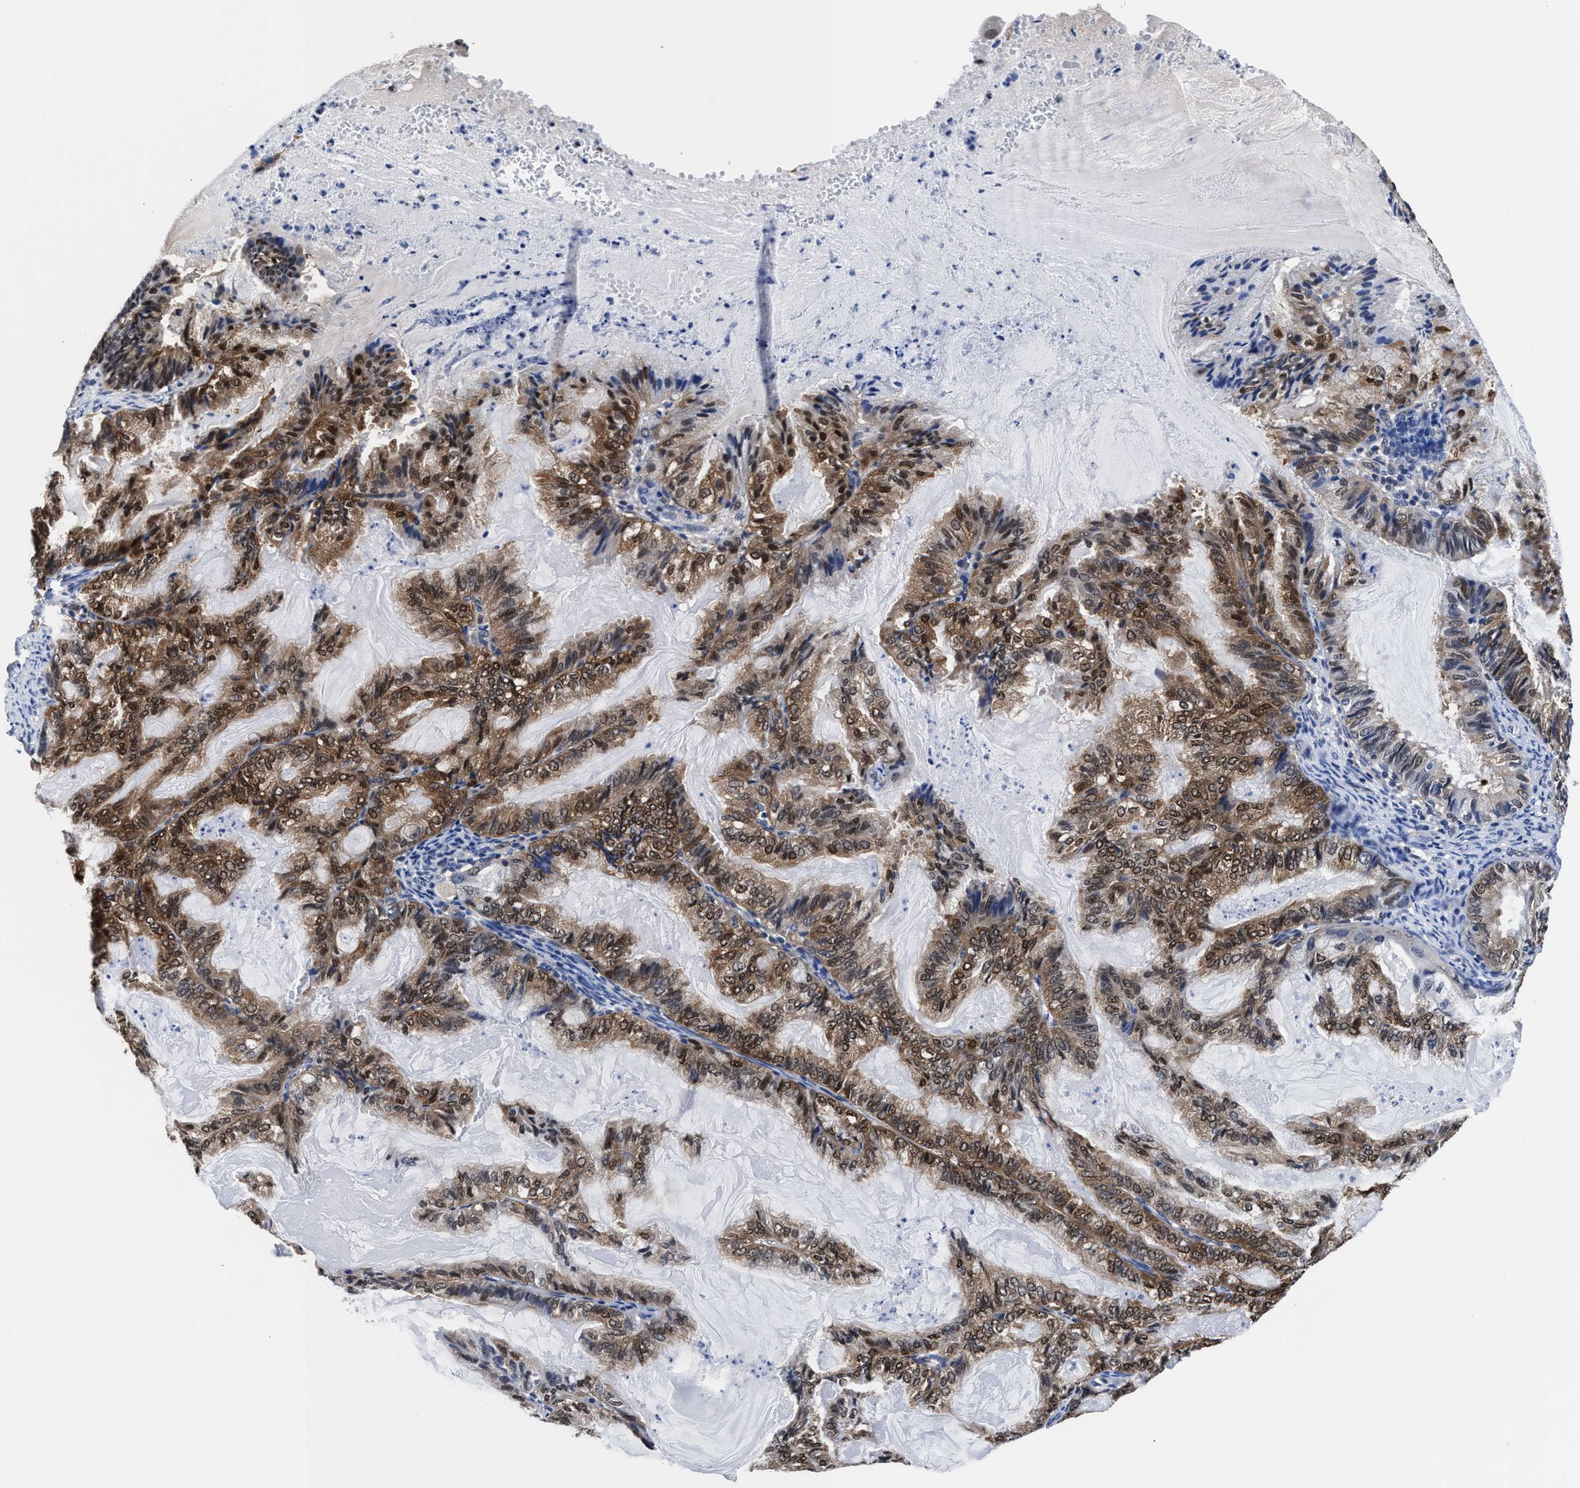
{"staining": {"intensity": "moderate", "quantity": "25%-75%", "location": "cytoplasmic/membranous,nuclear"}, "tissue": "endometrial cancer", "cell_type": "Tumor cells", "image_type": "cancer", "snomed": [{"axis": "morphology", "description": "Adenocarcinoma, NOS"}, {"axis": "topography", "description": "Endometrium"}], "caption": "Immunohistochemistry of endometrial cancer reveals medium levels of moderate cytoplasmic/membranous and nuclear expression in approximately 25%-75% of tumor cells.", "gene": "ACLY", "patient": {"sex": "female", "age": 86}}